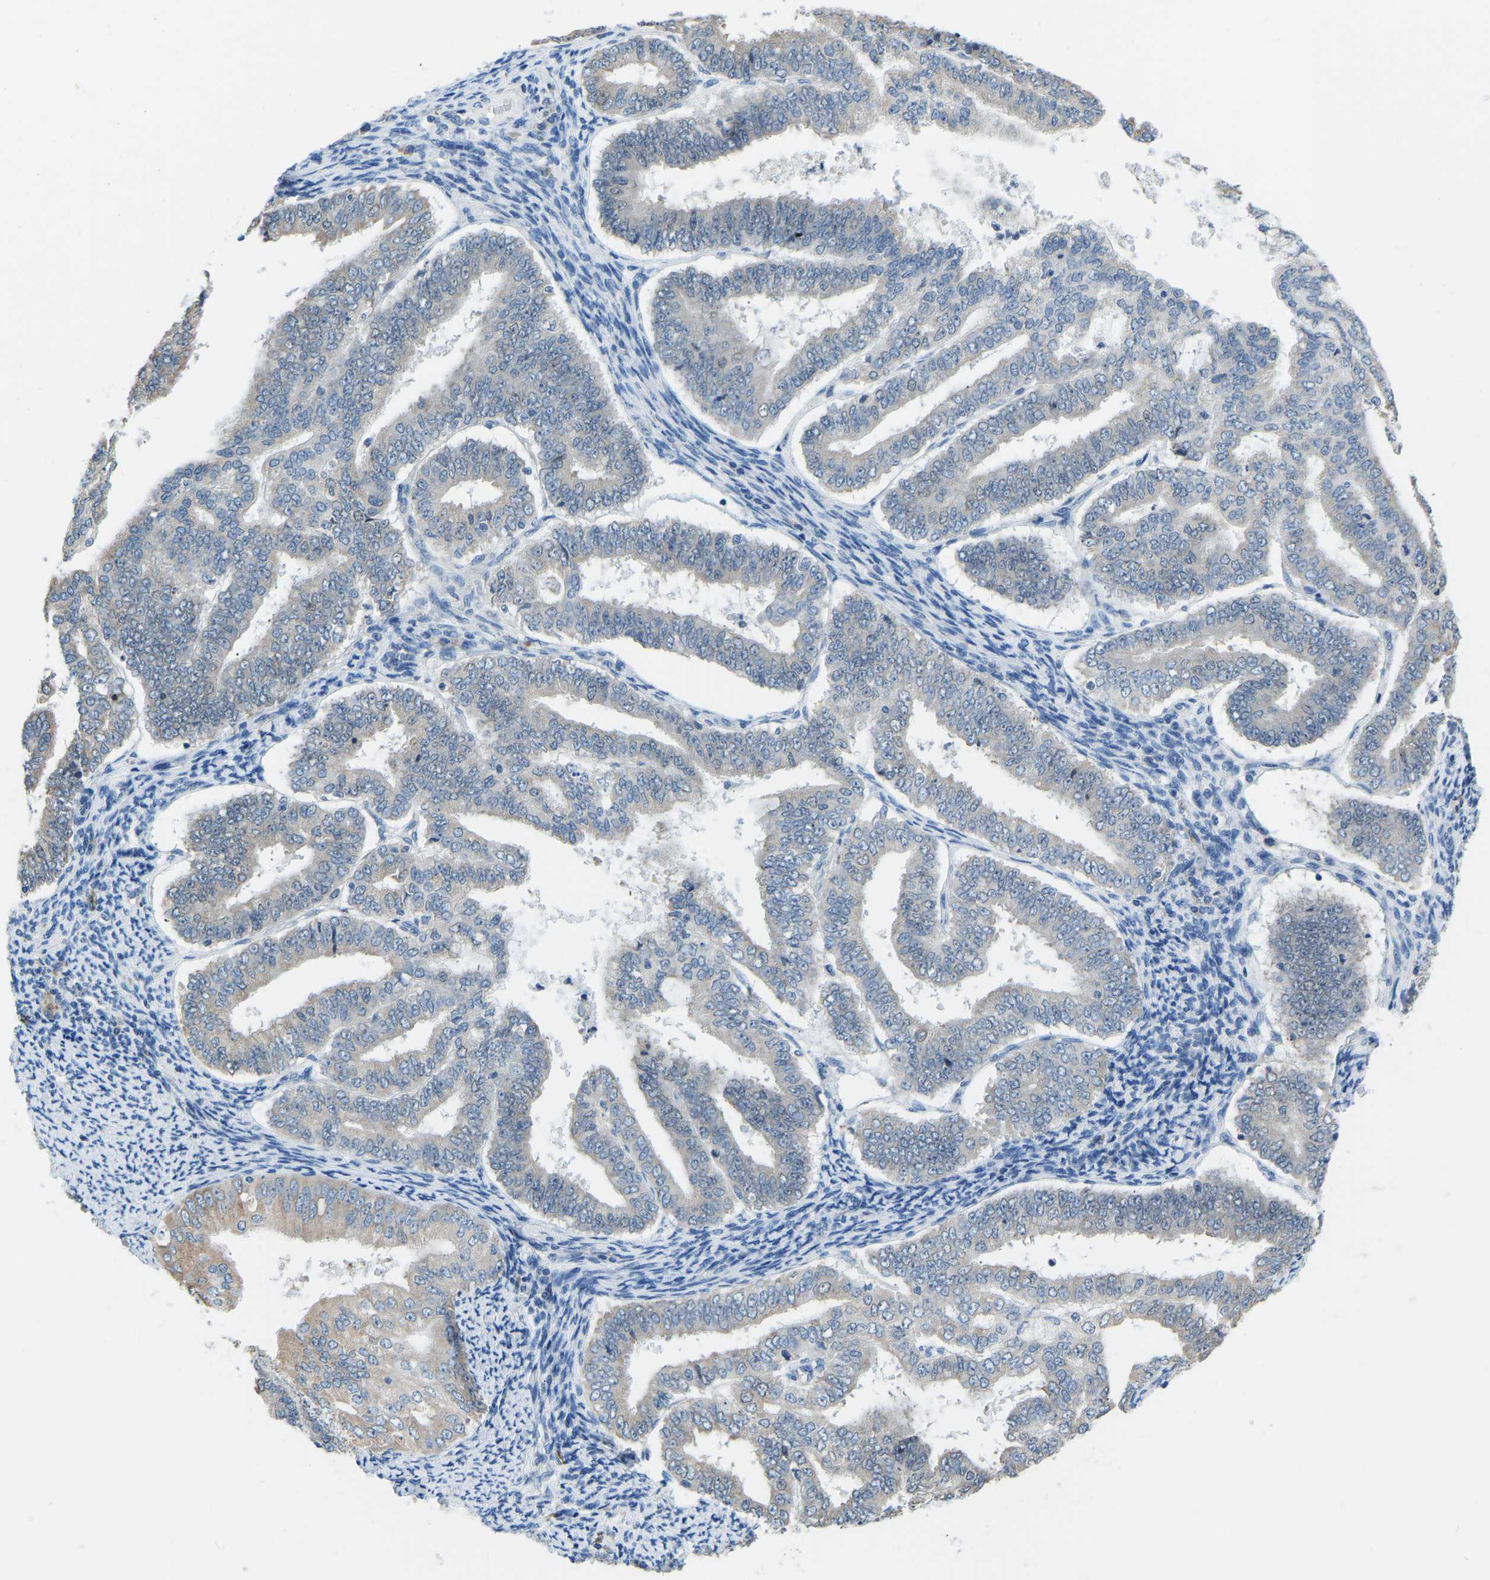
{"staining": {"intensity": "negative", "quantity": "none", "location": "none"}, "tissue": "endometrial cancer", "cell_type": "Tumor cells", "image_type": "cancer", "snomed": [{"axis": "morphology", "description": "Adenocarcinoma, NOS"}, {"axis": "topography", "description": "Endometrium"}], "caption": "Histopathology image shows no significant protein staining in tumor cells of endometrial cancer (adenocarcinoma). (Brightfield microscopy of DAB immunohistochemistry (IHC) at high magnification).", "gene": "VRK1", "patient": {"sex": "female", "age": 63}}